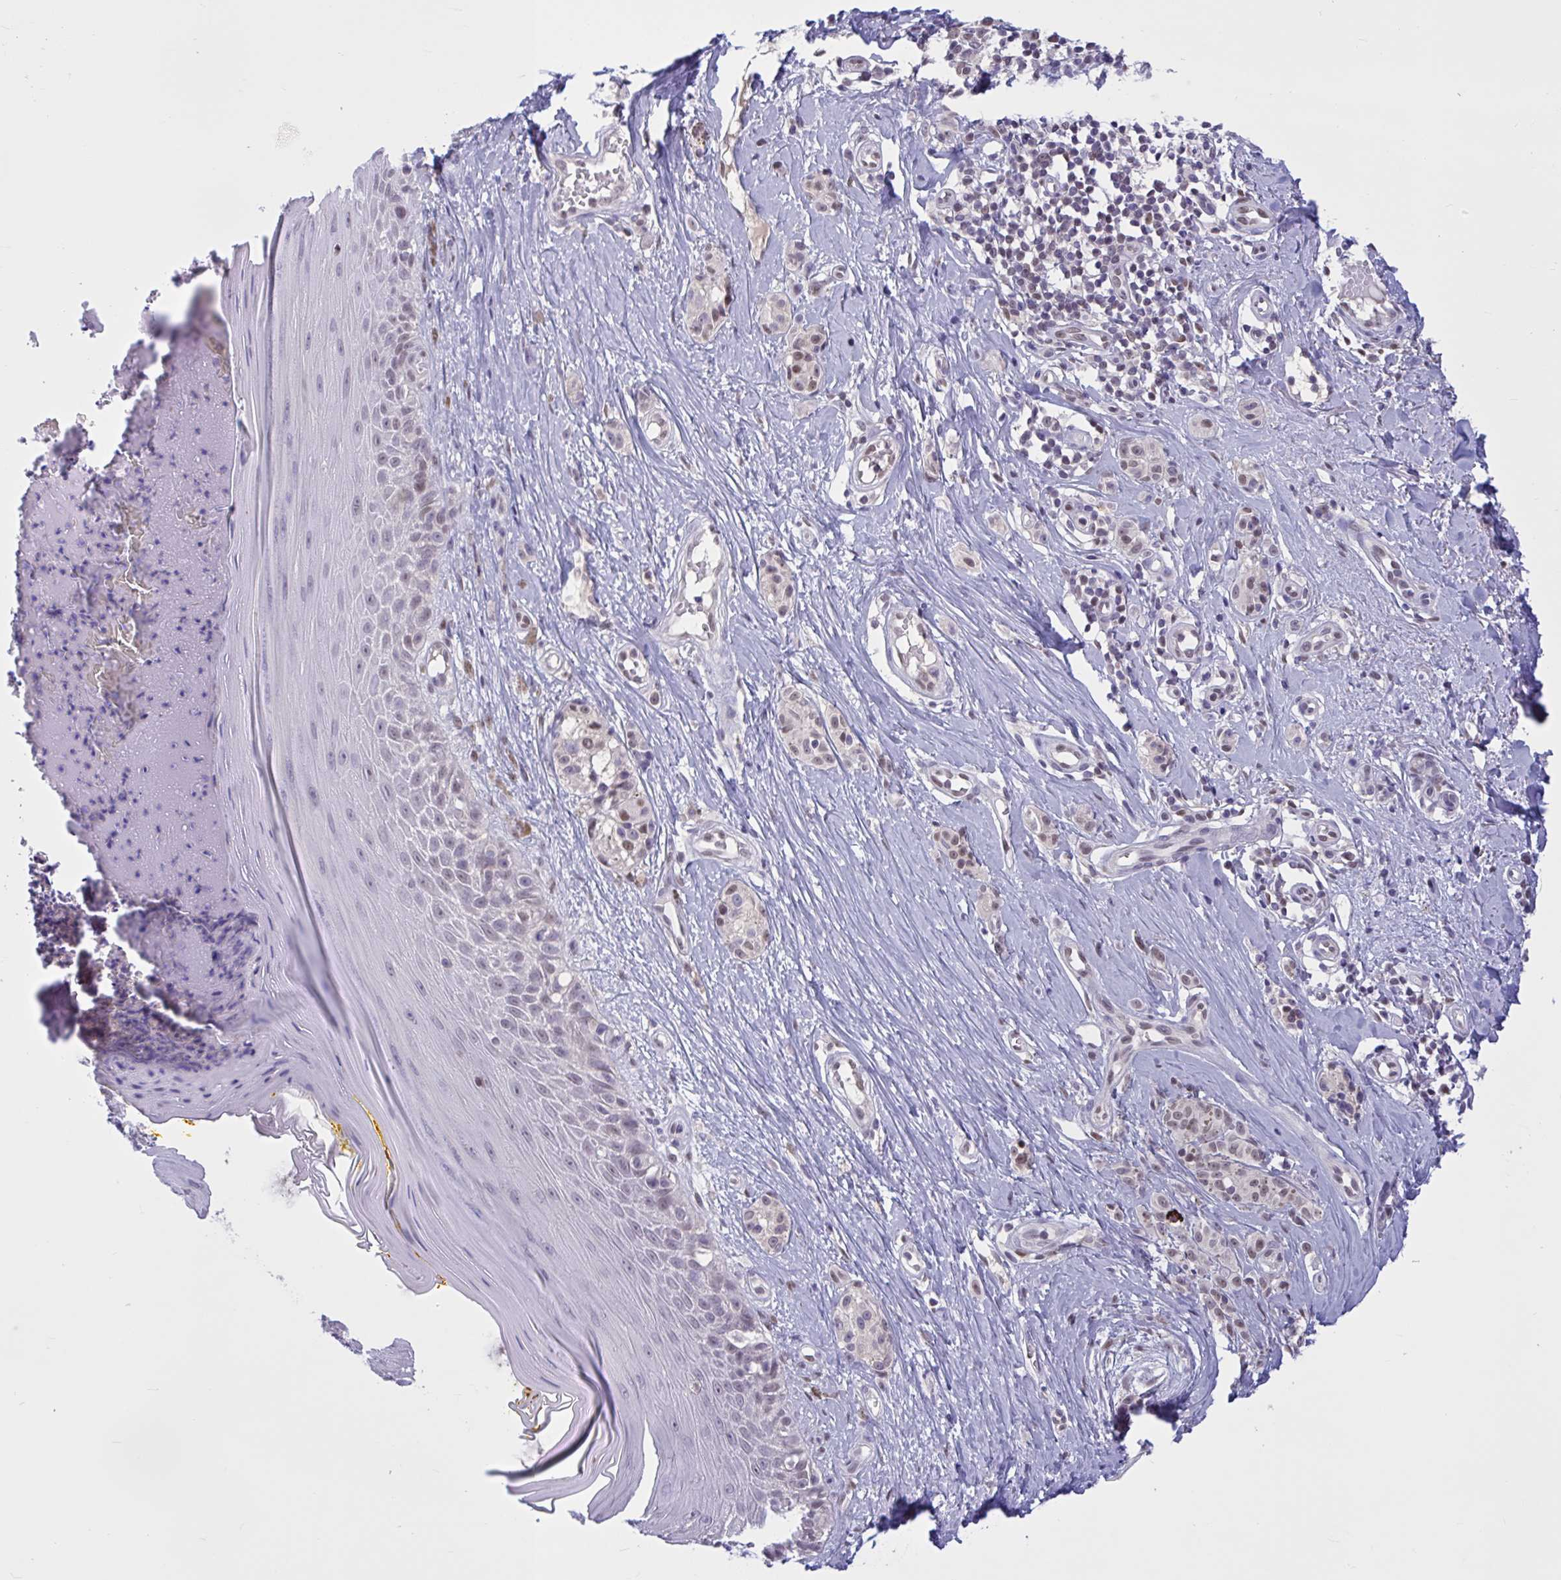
{"staining": {"intensity": "weak", "quantity": "25%-75%", "location": "nuclear"}, "tissue": "melanoma", "cell_type": "Tumor cells", "image_type": "cancer", "snomed": [{"axis": "morphology", "description": "Malignant melanoma, NOS"}, {"axis": "topography", "description": "Skin"}], "caption": "Tumor cells exhibit low levels of weak nuclear expression in about 25%-75% of cells in malignant melanoma.", "gene": "RBL1", "patient": {"sex": "male", "age": 74}}